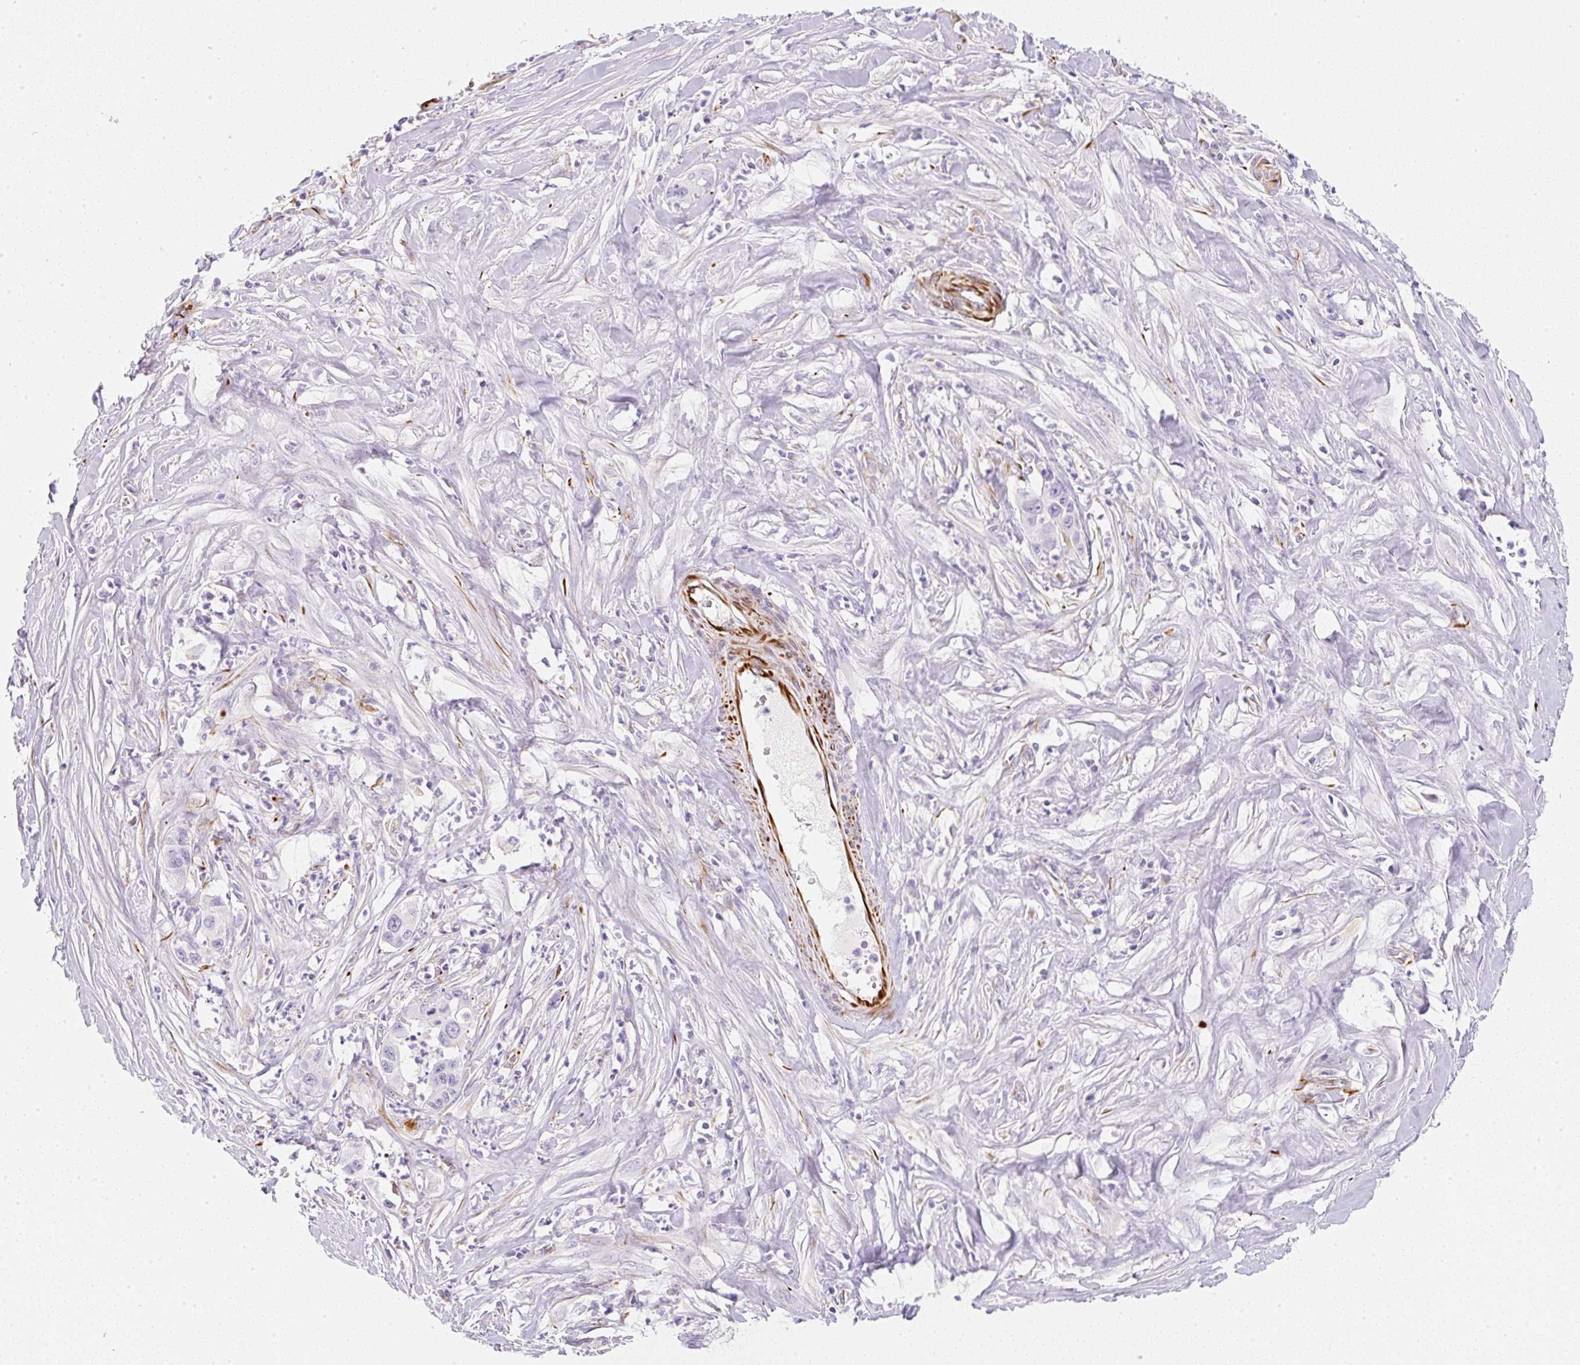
{"staining": {"intensity": "negative", "quantity": "none", "location": "none"}, "tissue": "pancreatic cancer", "cell_type": "Tumor cells", "image_type": "cancer", "snomed": [{"axis": "morphology", "description": "Adenocarcinoma, NOS"}, {"axis": "topography", "description": "Pancreas"}], "caption": "Immunohistochemical staining of human pancreatic cancer (adenocarcinoma) shows no significant positivity in tumor cells. (DAB (3,3'-diaminobenzidine) immunohistochemistry visualized using brightfield microscopy, high magnification).", "gene": "ZNF689", "patient": {"sex": "male", "age": 73}}